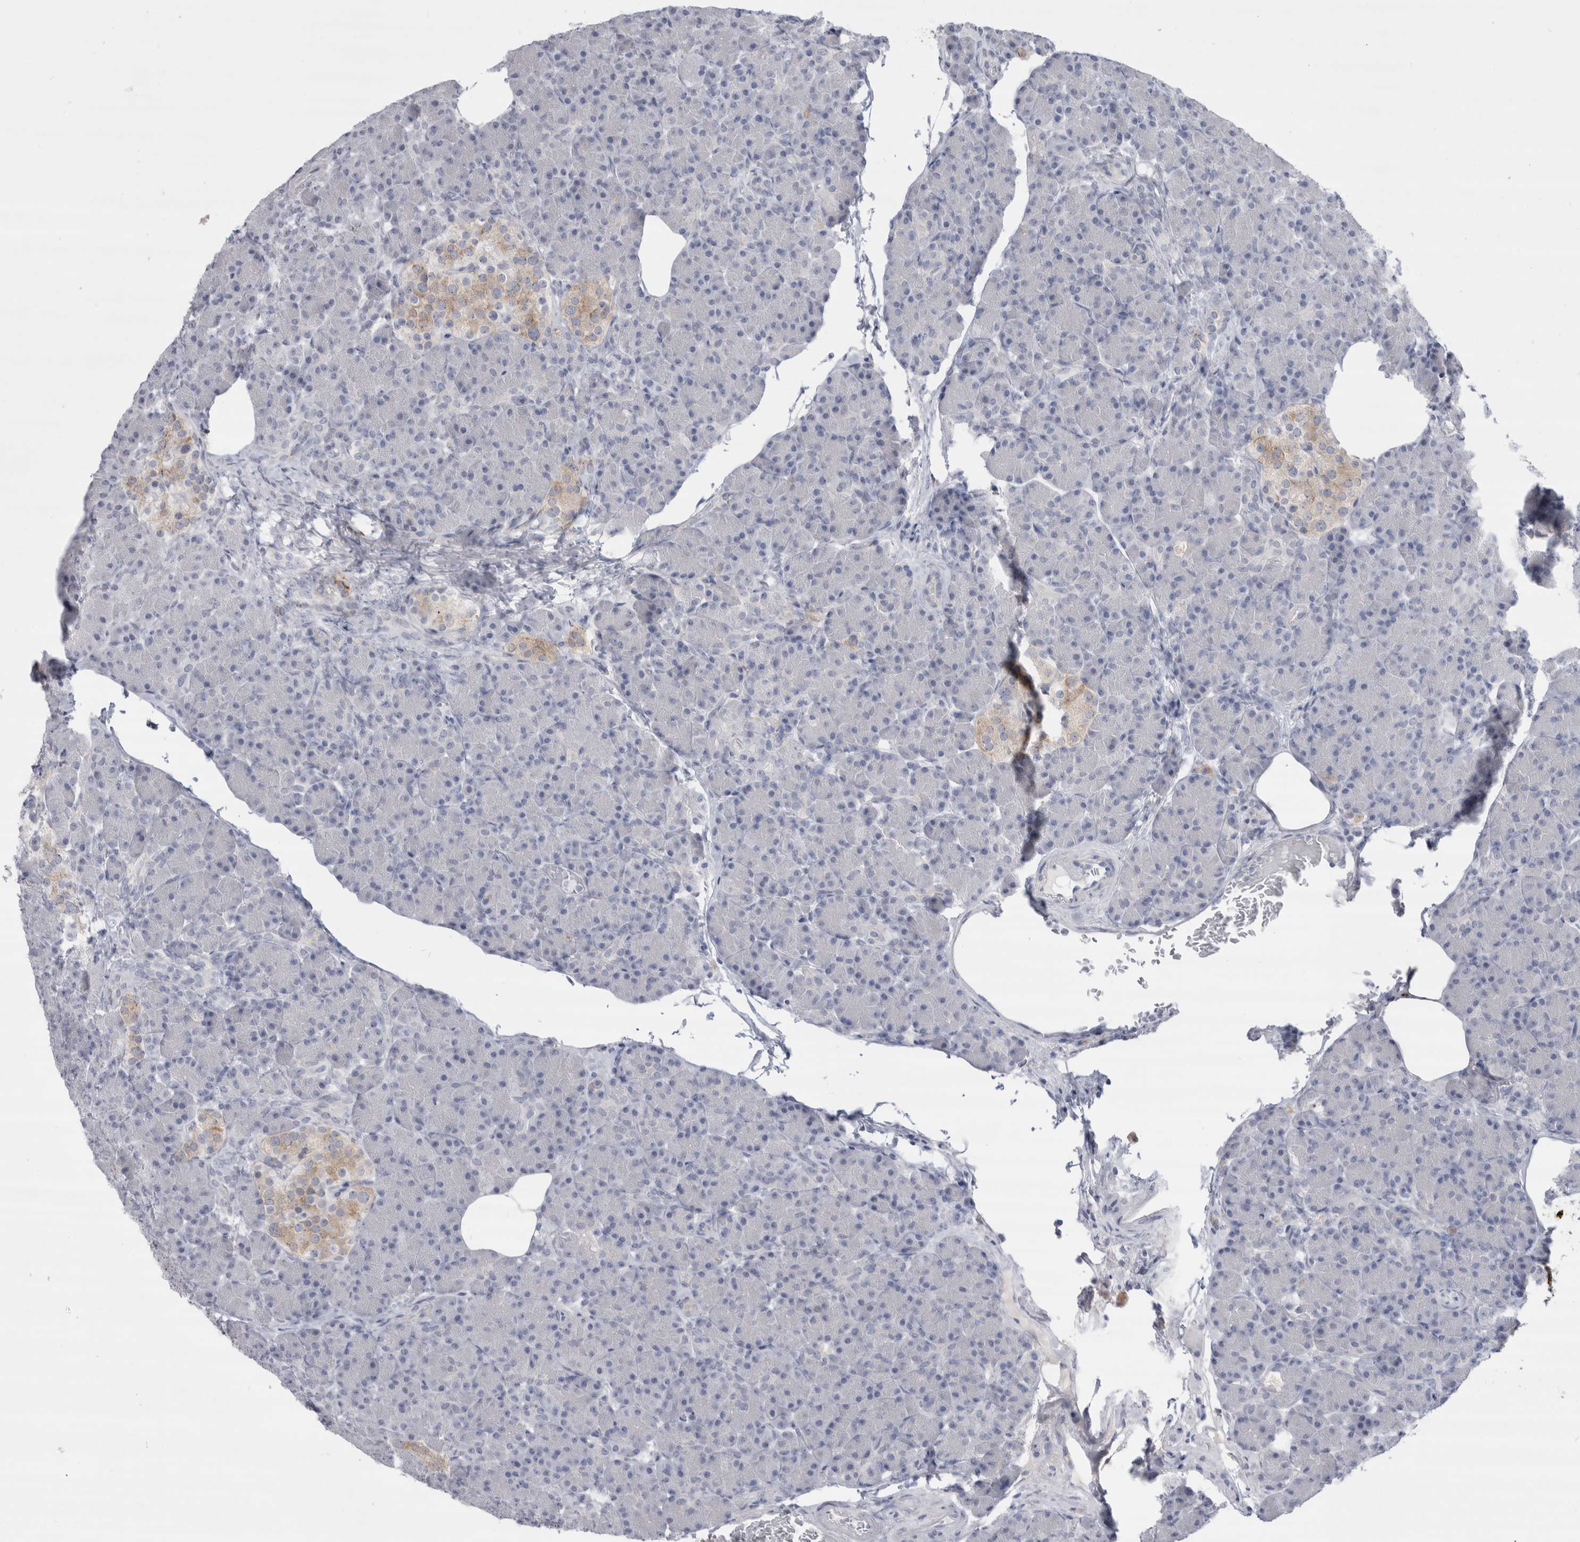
{"staining": {"intensity": "negative", "quantity": "none", "location": "none"}, "tissue": "pancreas", "cell_type": "Exocrine glandular cells", "image_type": "normal", "snomed": [{"axis": "morphology", "description": "Normal tissue, NOS"}, {"axis": "topography", "description": "Pancreas"}], "caption": "Immunohistochemistry of normal human pancreas shows no expression in exocrine glandular cells.", "gene": "CDH17", "patient": {"sex": "female", "age": 43}}